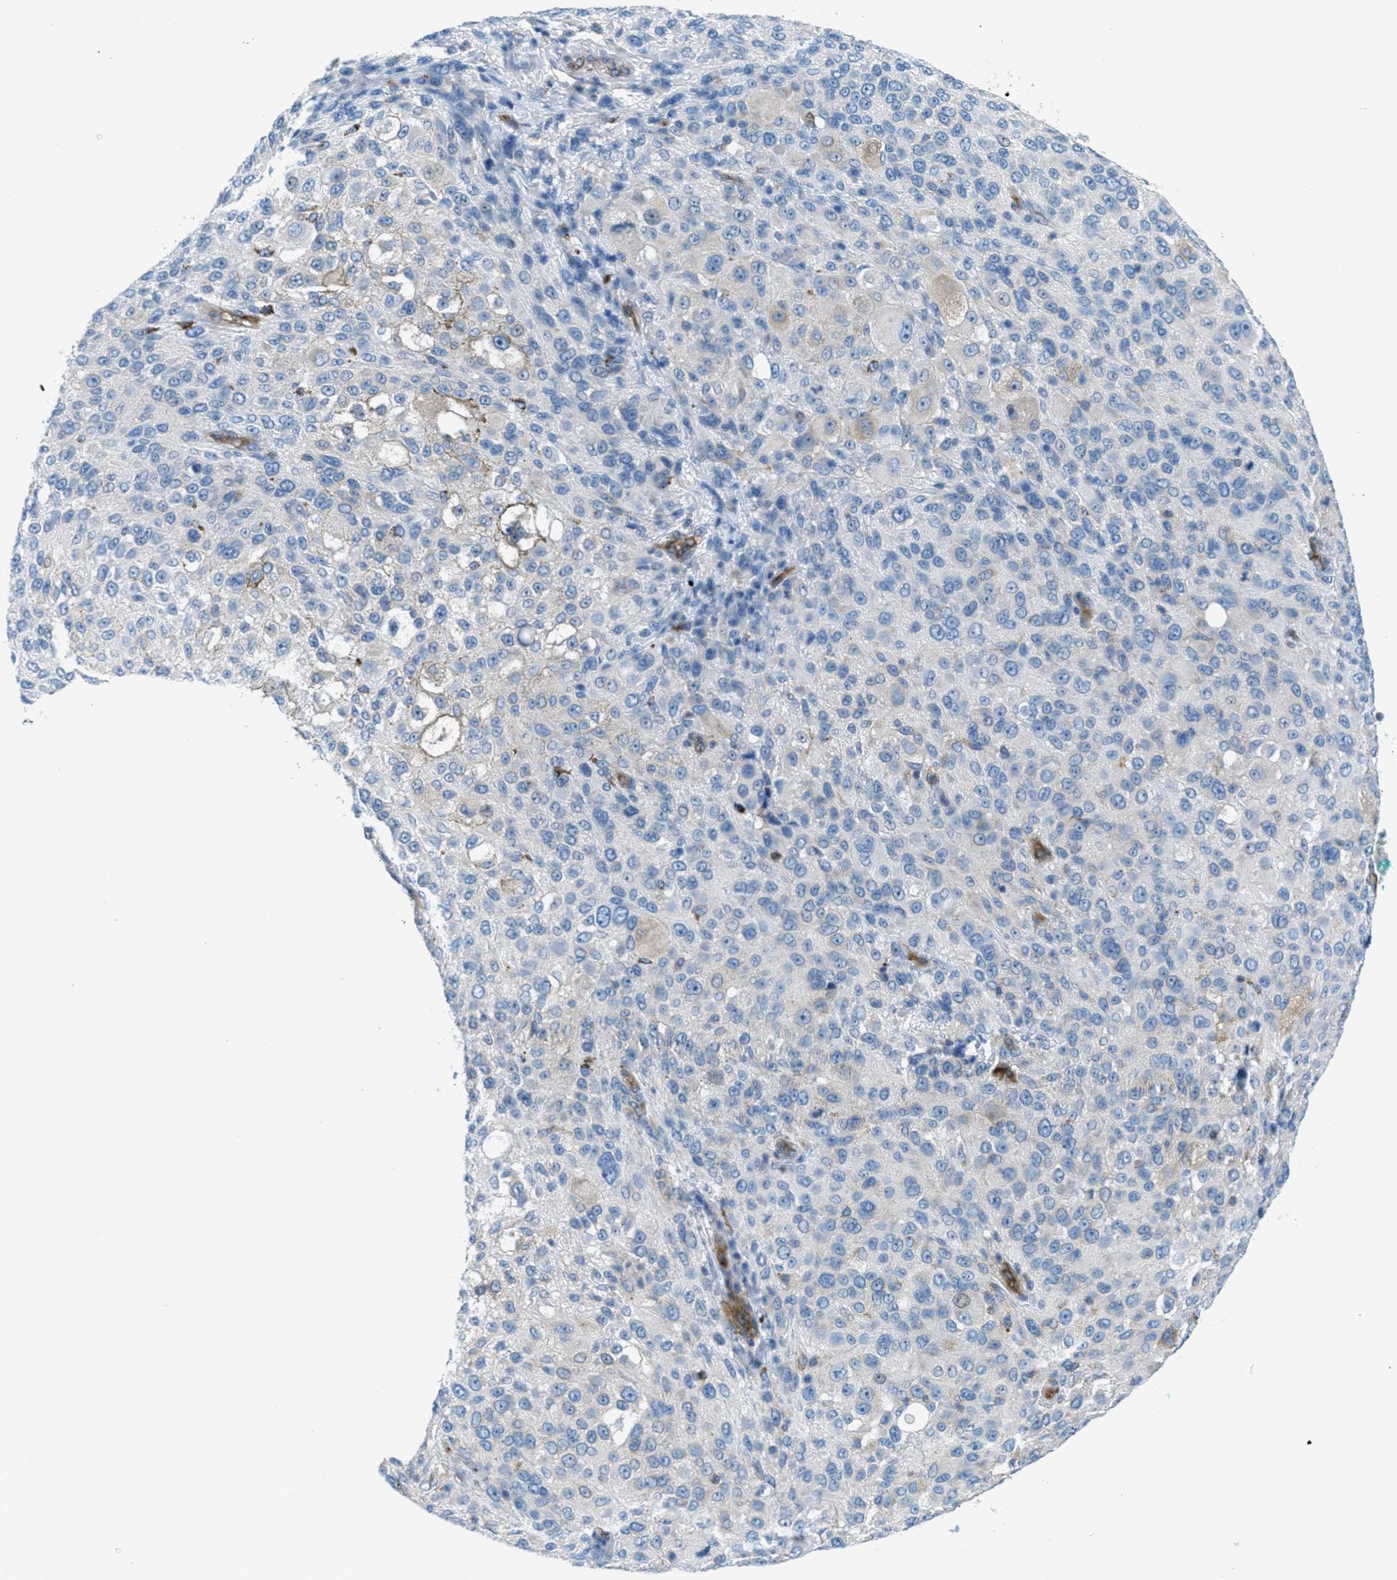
{"staining": {"intensity": "weak", "quantity": "<25%", "location": "cytoplasmic/membranous"}, "tissue": "melanoma", "cell_type": "Tumor cells", "image_type": "cancer", "snomed": [{"axis": "morphology", "description": "Necrosis, NOS"}, {"axis": "morphology", "description": "Malignant melanoma, NOS"}, {"axis": "topography", "description": "Skin"}], "caption": "Immunohistochemical staining of malignant melanoma shows no significant staining in tumor cells. (Stains: DAB (3,3'-diaminobenzidine) immunohistochemistry with hematoxylin counter stain, Microscopy: brightfield microscopy at high magnification).", "gene": "MAPRE2", "patient": {"sex": "female", "age": 87}}